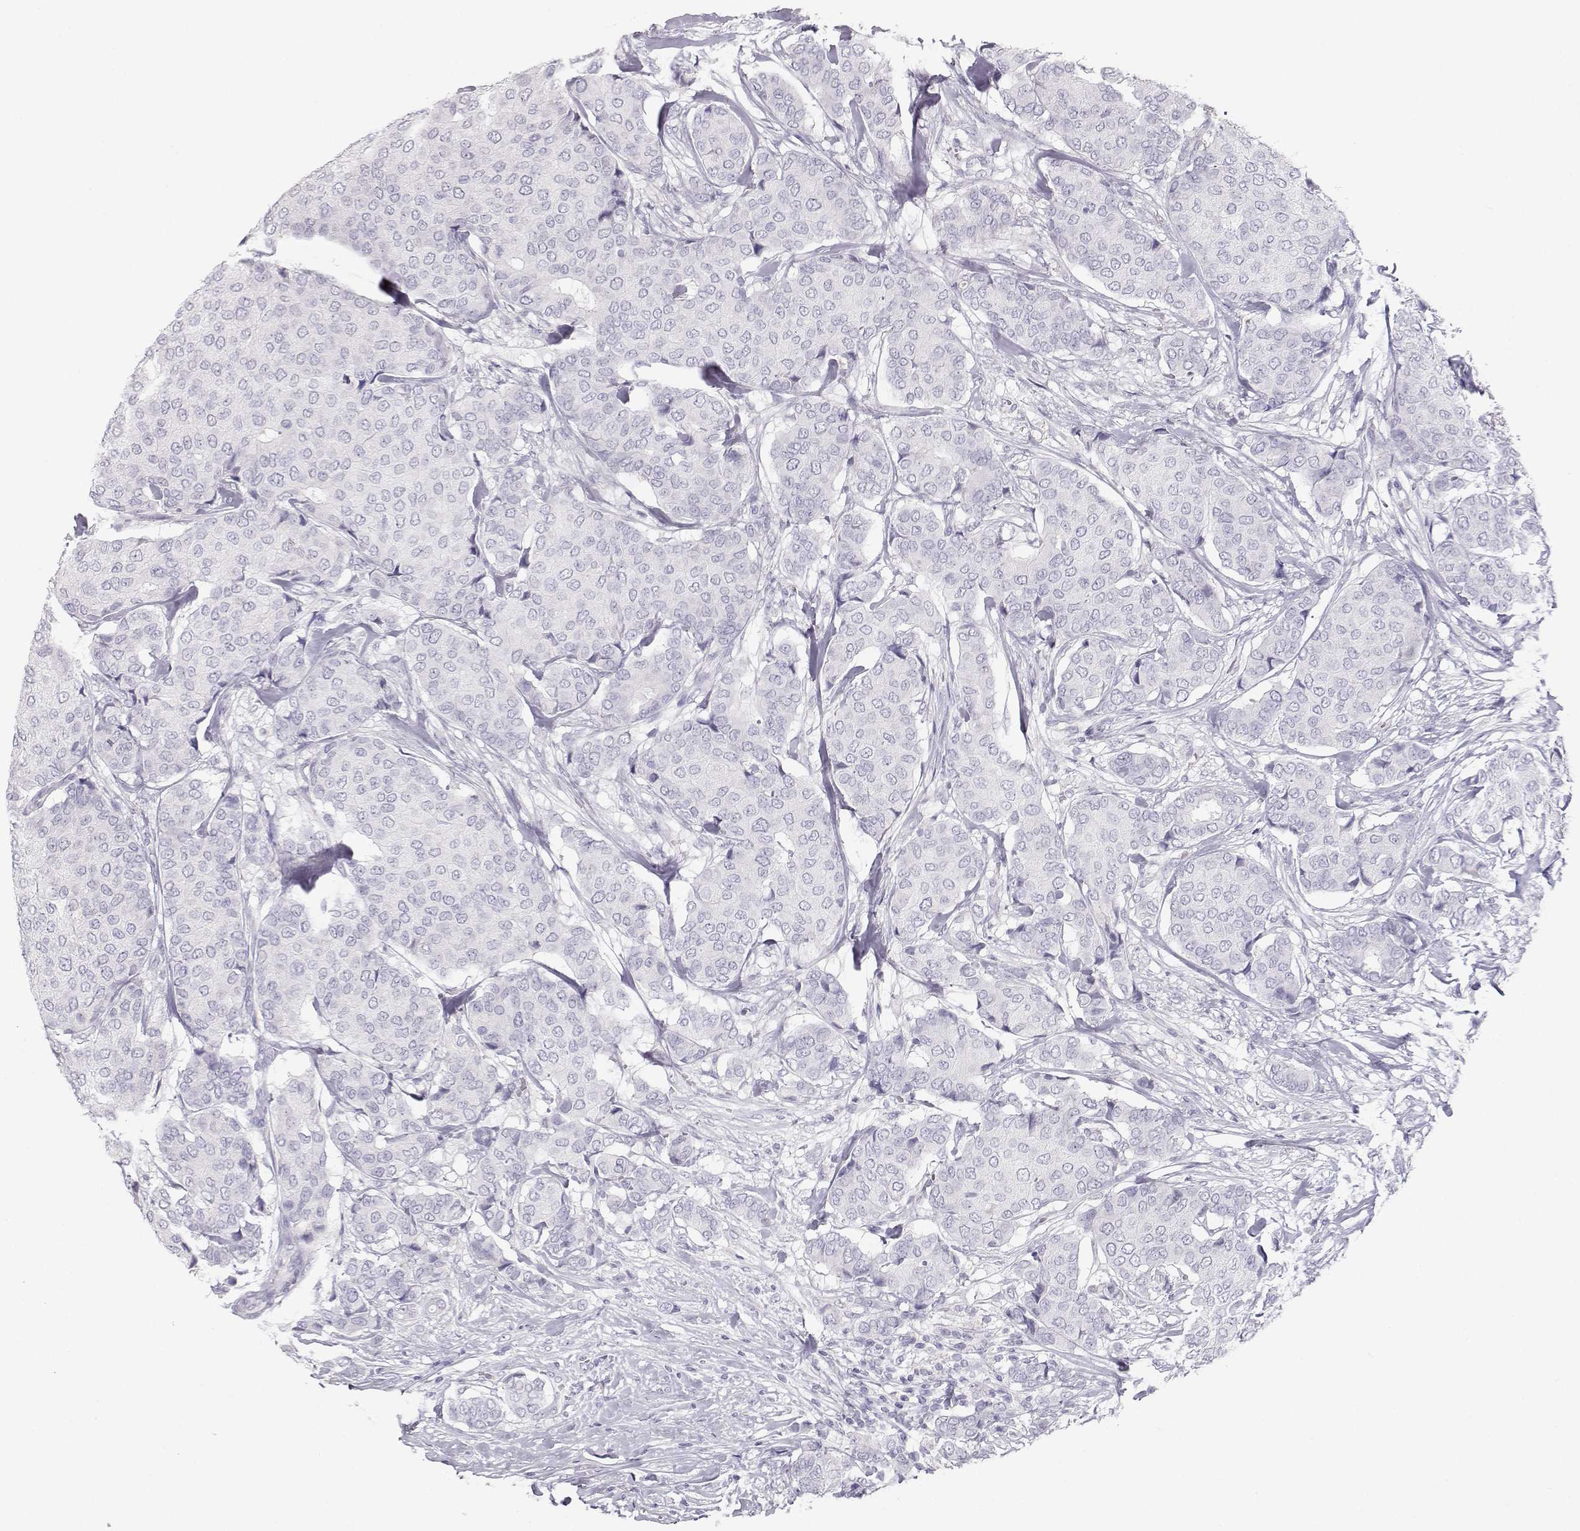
{"staining": {"intensity": "negative", "quantity": "none", "location": "none"}, "tissue": "breast cancer", "cell_type": "Tumor cells", "image_type": "cancer", "snomed": [{"axis": "morphology", "description": "Duct carcinoma"}, {"axis": "topography", "description": "Breast"}], "caption": "A high-resolution micrograph shows IHC staining of infiltrating ductal carcinoma (breast), which exhibits no significant expression in tumor cells.", "gene": "LEPR", "patient": {"sex": "female", "age": 75}}